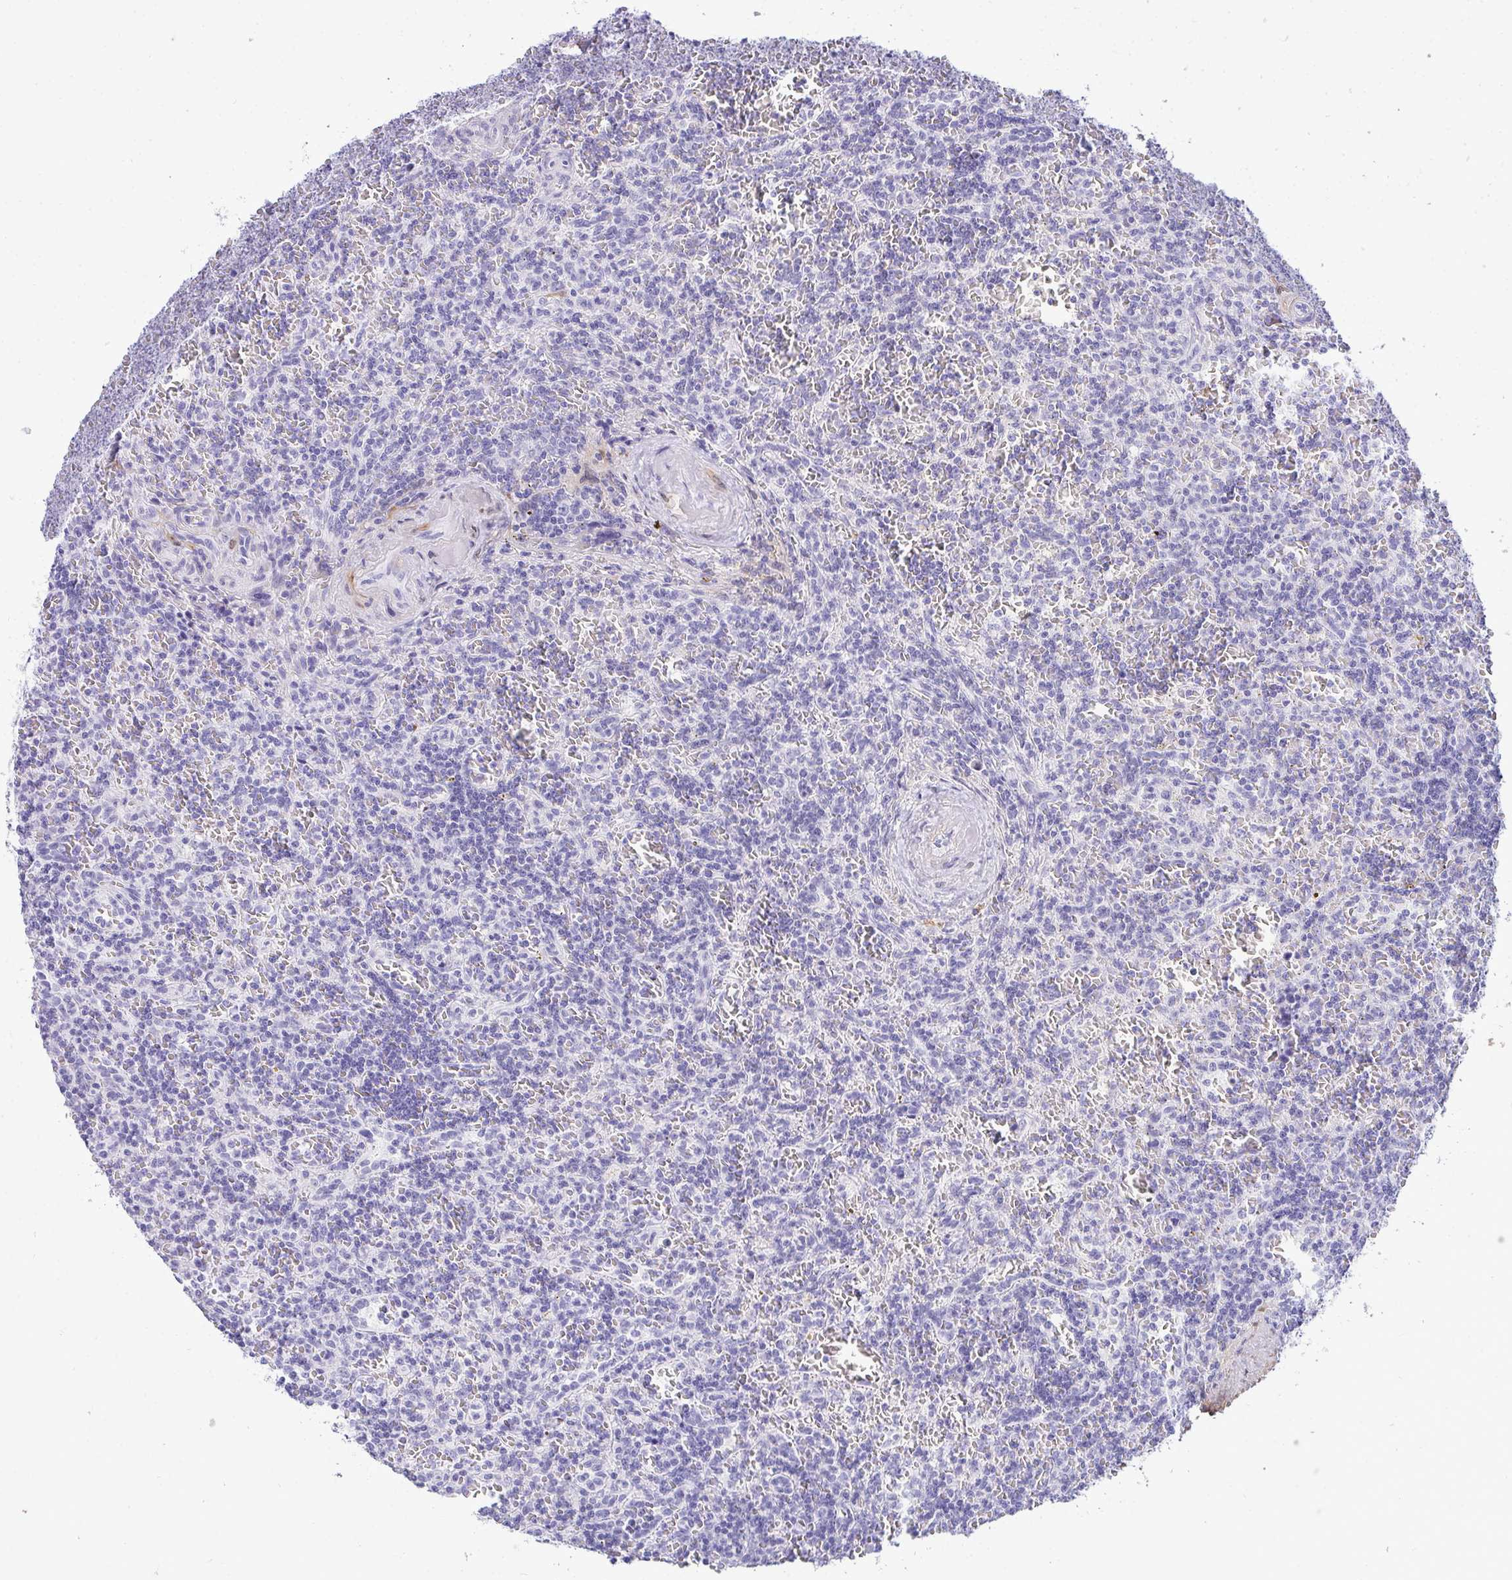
{"staining": {"intensity": "negative", "quantity": "none", "location": "none"}, "tissue": "lymphoma", "cell_type": "Tumor cells", "image_type": "cancer", "snomed": [{"axis": "morphology", "description": "Malignant lymphoma, non-Hodgkin's type, Low grade"}, {"axis": "topography", "description": "Spleen"}], "caption": "Low-grade malignant lymphoma, non-Hodgkin's type stained for a protein using IHC demonstrates no staining tumor cells.", "gene": "HSPB6", "patient": {"sex": "male", "age": 73}}